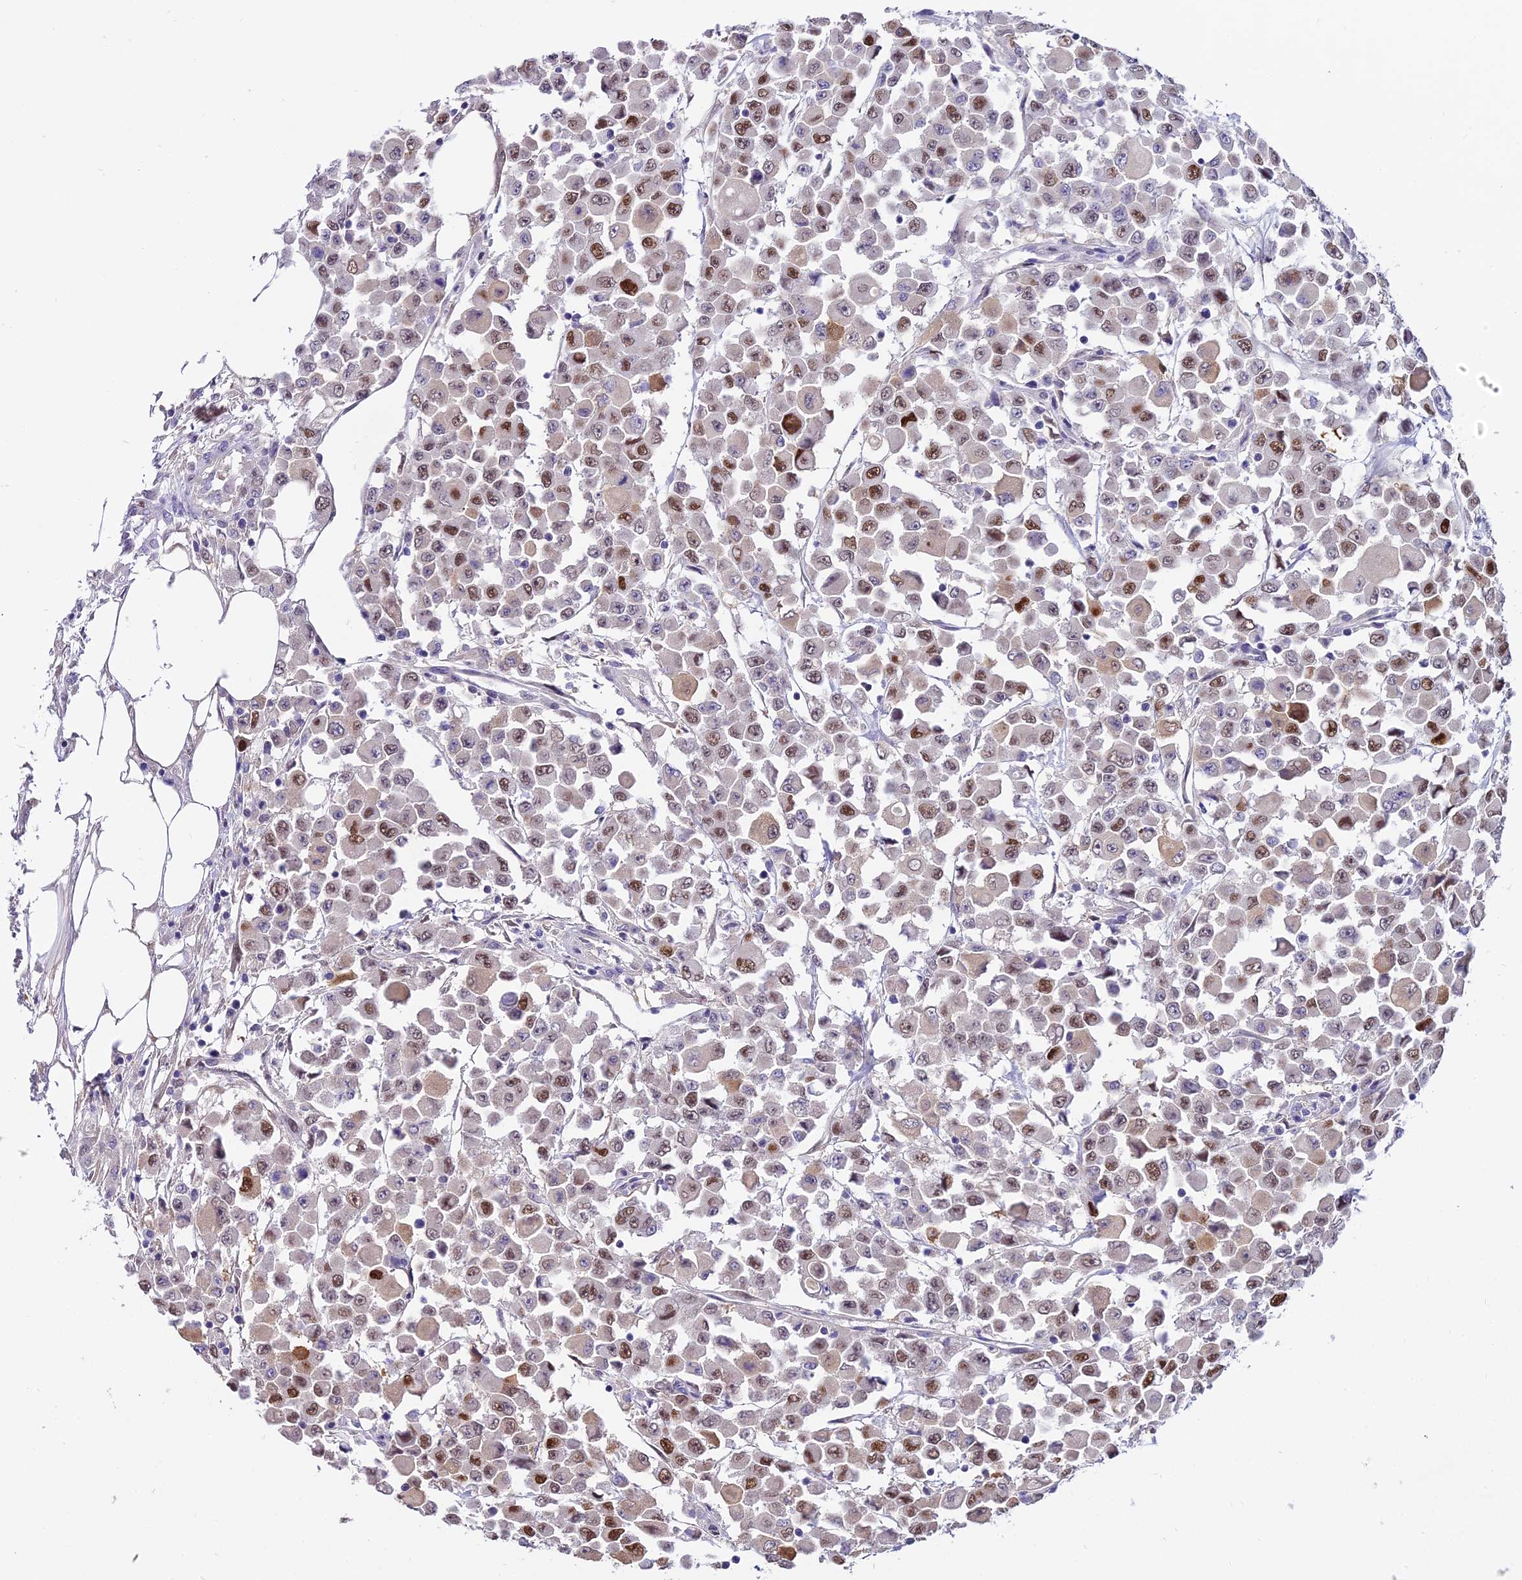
{"staining": {"intensity": "moderate", "quantity": "25%-75%", "location": "nuclear"}, "tissue": "colorectal cancer", "cell_type": "Tumor cells", "image_type": "cancer", "snomed": [{"axis": "morphology", "description": "Adenocarcinoma, NOS"}, {"axis": "topography", "description": "Colon"}], "caption": "Immunohistochemical staining of colorectal adenocarcinoma demonstrates medium levels of moderate nuclear protein positivity in about 25%-75% of tumor cells.", "gene": "MAT2A", "patient": {"sex": "male", "age": 51}}